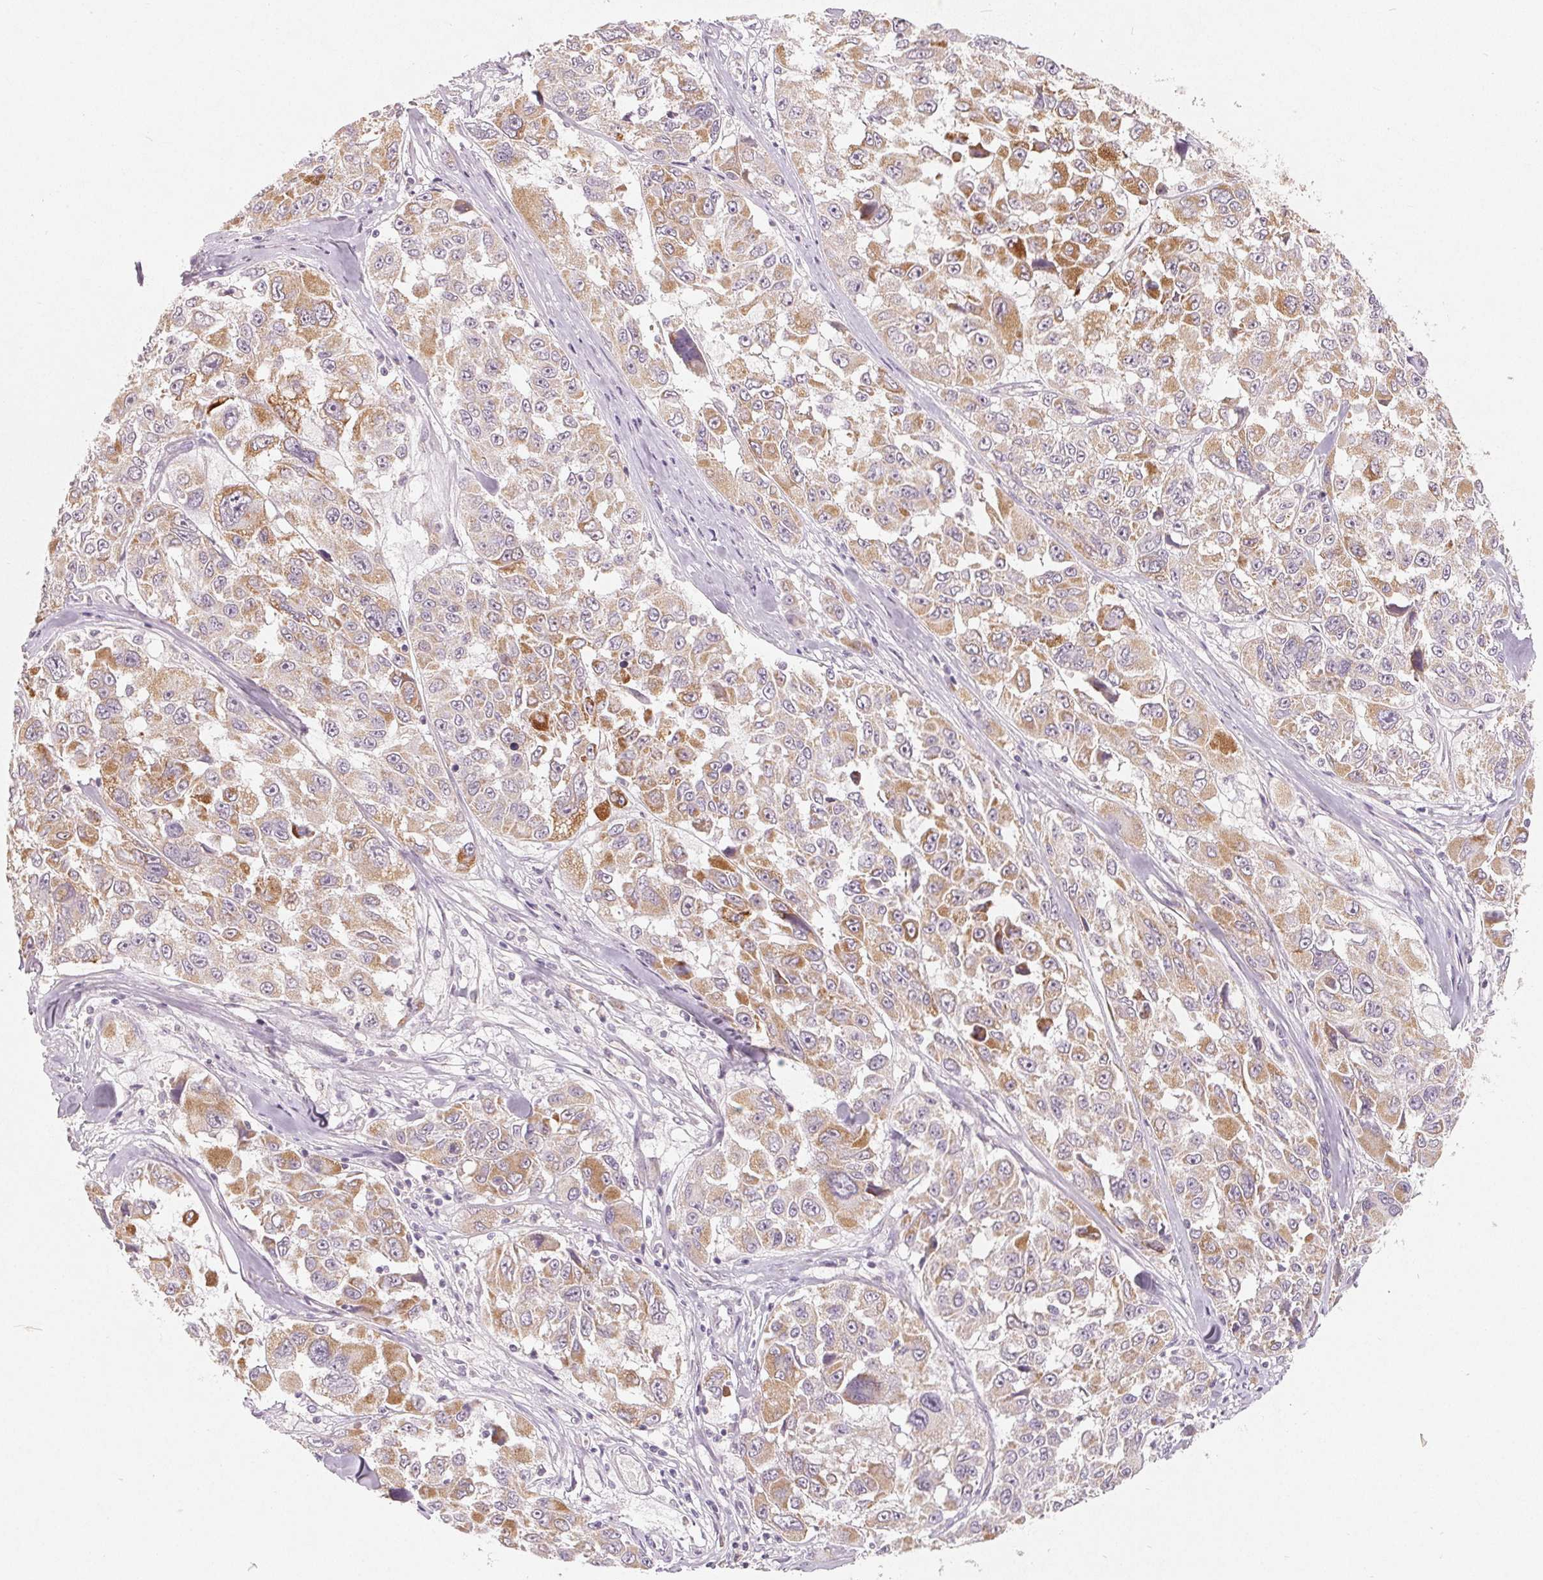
{"staining": {"intensity": "moderate", "quantity": "25%-75%", "location": "cytoplasmic/membranous"}, "tissue": "melanoma", "cell_type": "Tumor cells", "image_type": "cancer", "snomed": [{"axis": "morphology", "description": "Malignant melanoma, NOS"}, {"axis": "topography", "description": "Skin"}], "caption": "A brown stain highlights moderate cytoplasmic/membranous expression of a protein in human melanoma tumor cells.", "gene": "GHITM", "patient": {"sex": "female", "age": 66}}